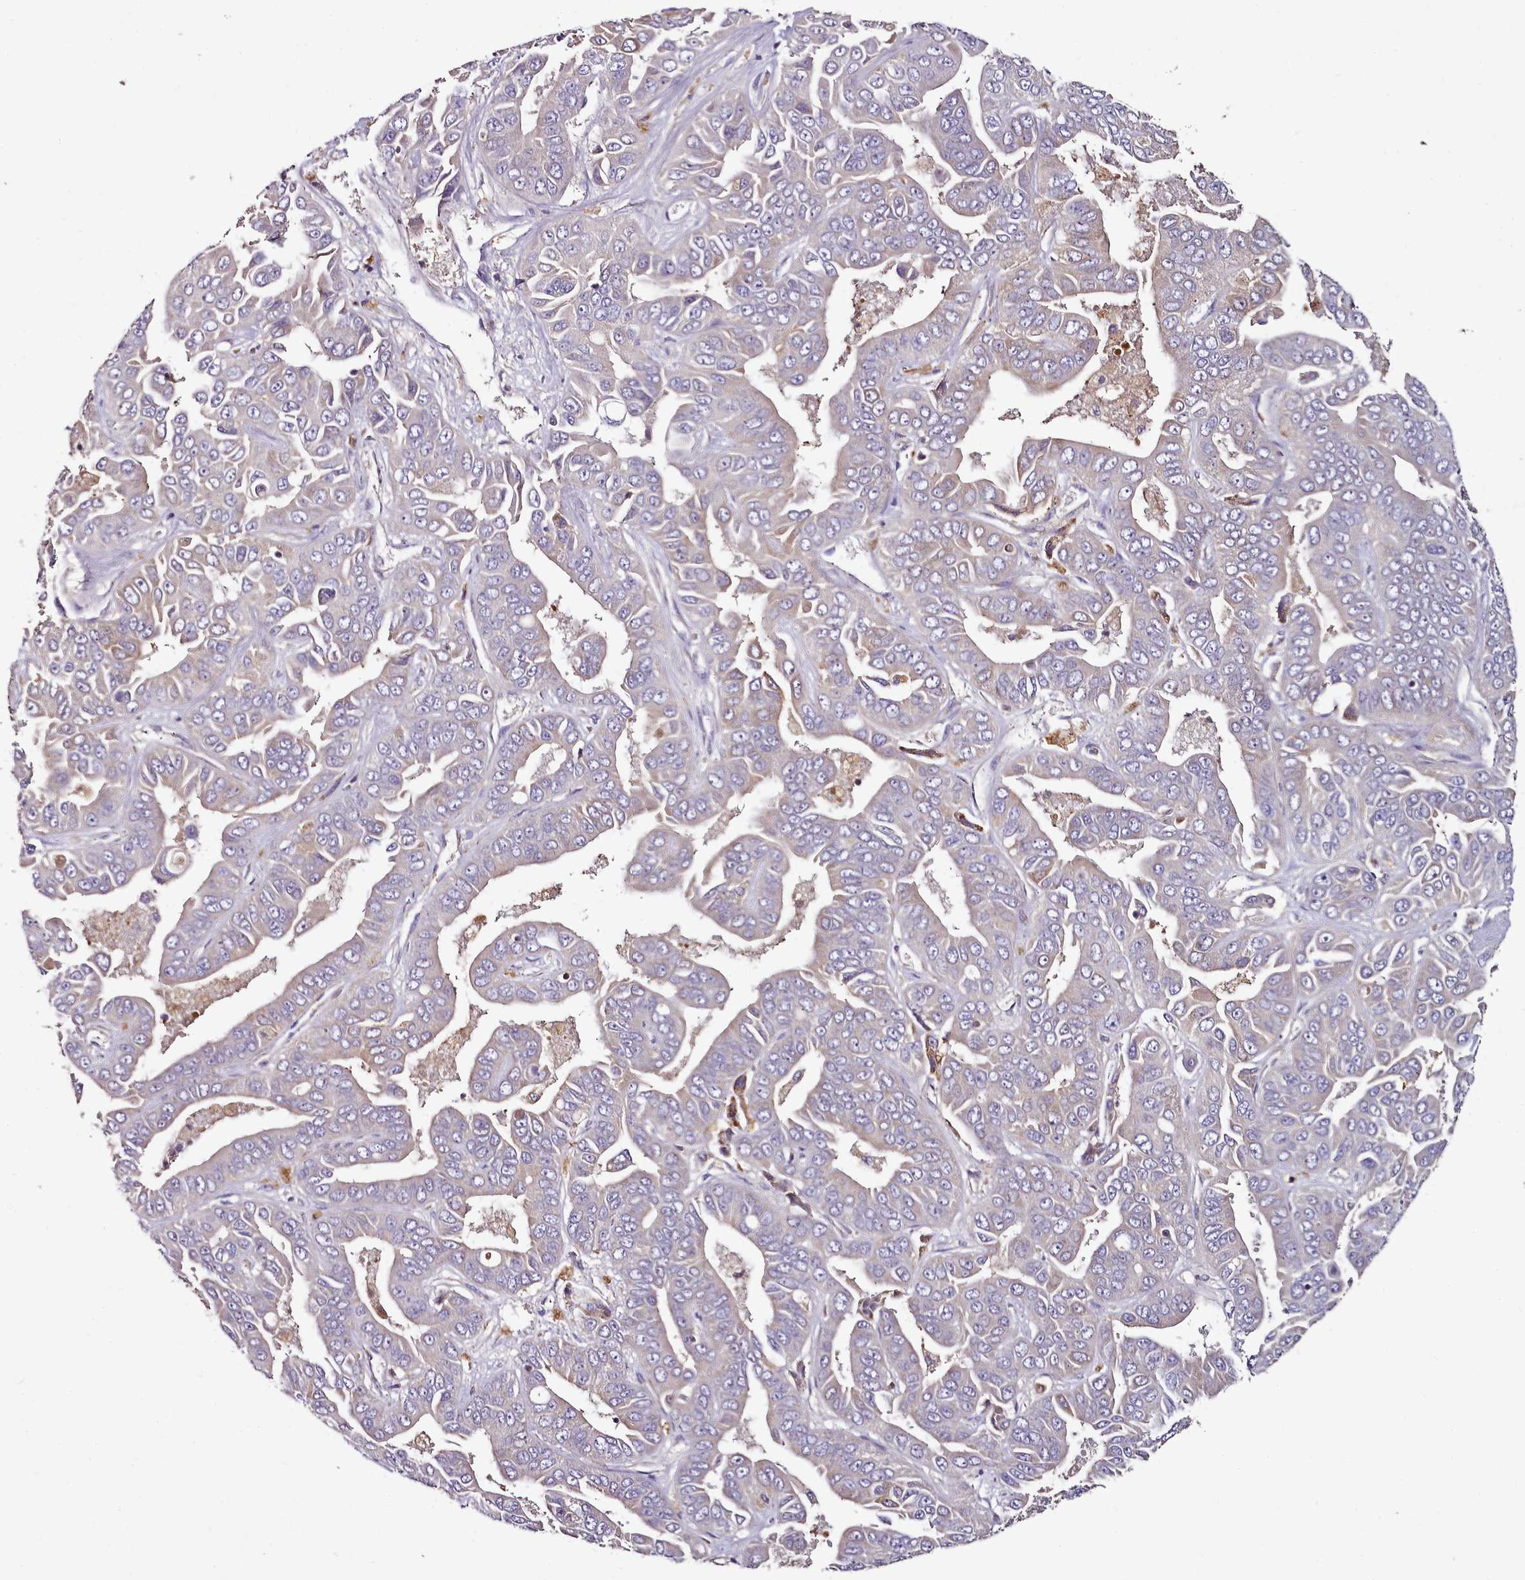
{"staining": {"intensity": "weak", "quantity": "<25%", "location": "cytoplasmic/membranous"}, "tissue": "liver cancer", "cell_type": "Tumor cells", "image_type": "cancer", "snomed": [{"axis": "morphology", "description": "Cholangiocarcinoma"}, {"axis": "topography", "description": "Liver"}], "caption": "The immunohistochemistry photomicrograph has no significant staining in tumor cells of cholangiocarcinoma (liver) tissue.", "gene": "ACSS1", "patient": {"sex": "female", "age": 52}}